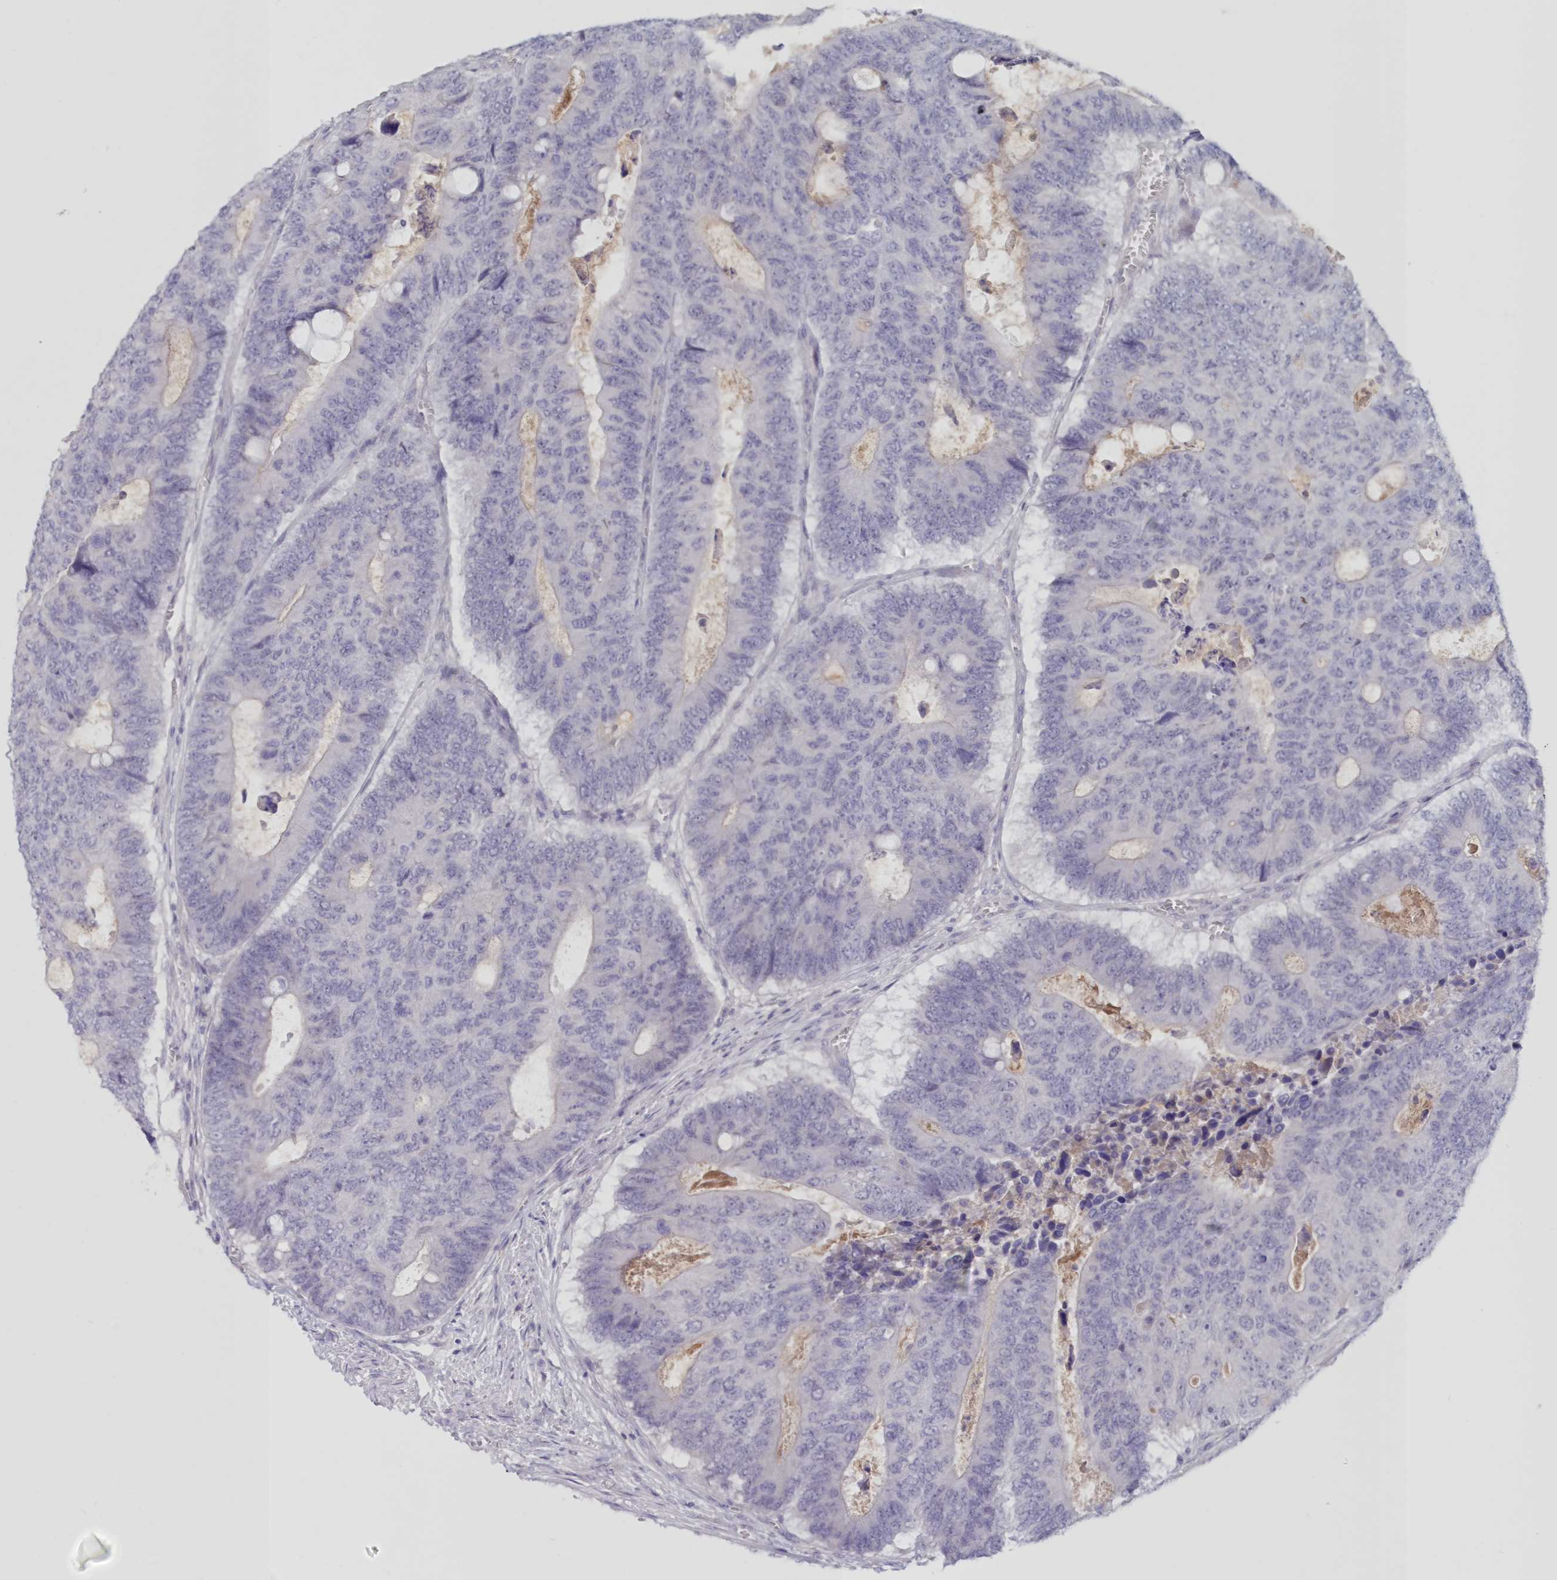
{"staining": {"intensity": "negative", "quantity": "none", "location": "none"}, "tissue": "colorectal cancer", "cell_type": "Tumor cells", "image_type": "cancer", "snomed": [{"axis": "morphology", "description": "Adenocarcinoma, NOS"}, {"axis": "topography", "description": "Colon"}], "caption": "IHC image of human adenocarcinoma (colorectal) stained for a protein (brown), which exhibits no positivity in tumor cells.", "gene": "SNED1", "patient": {"sex": "male", "age": 87}}